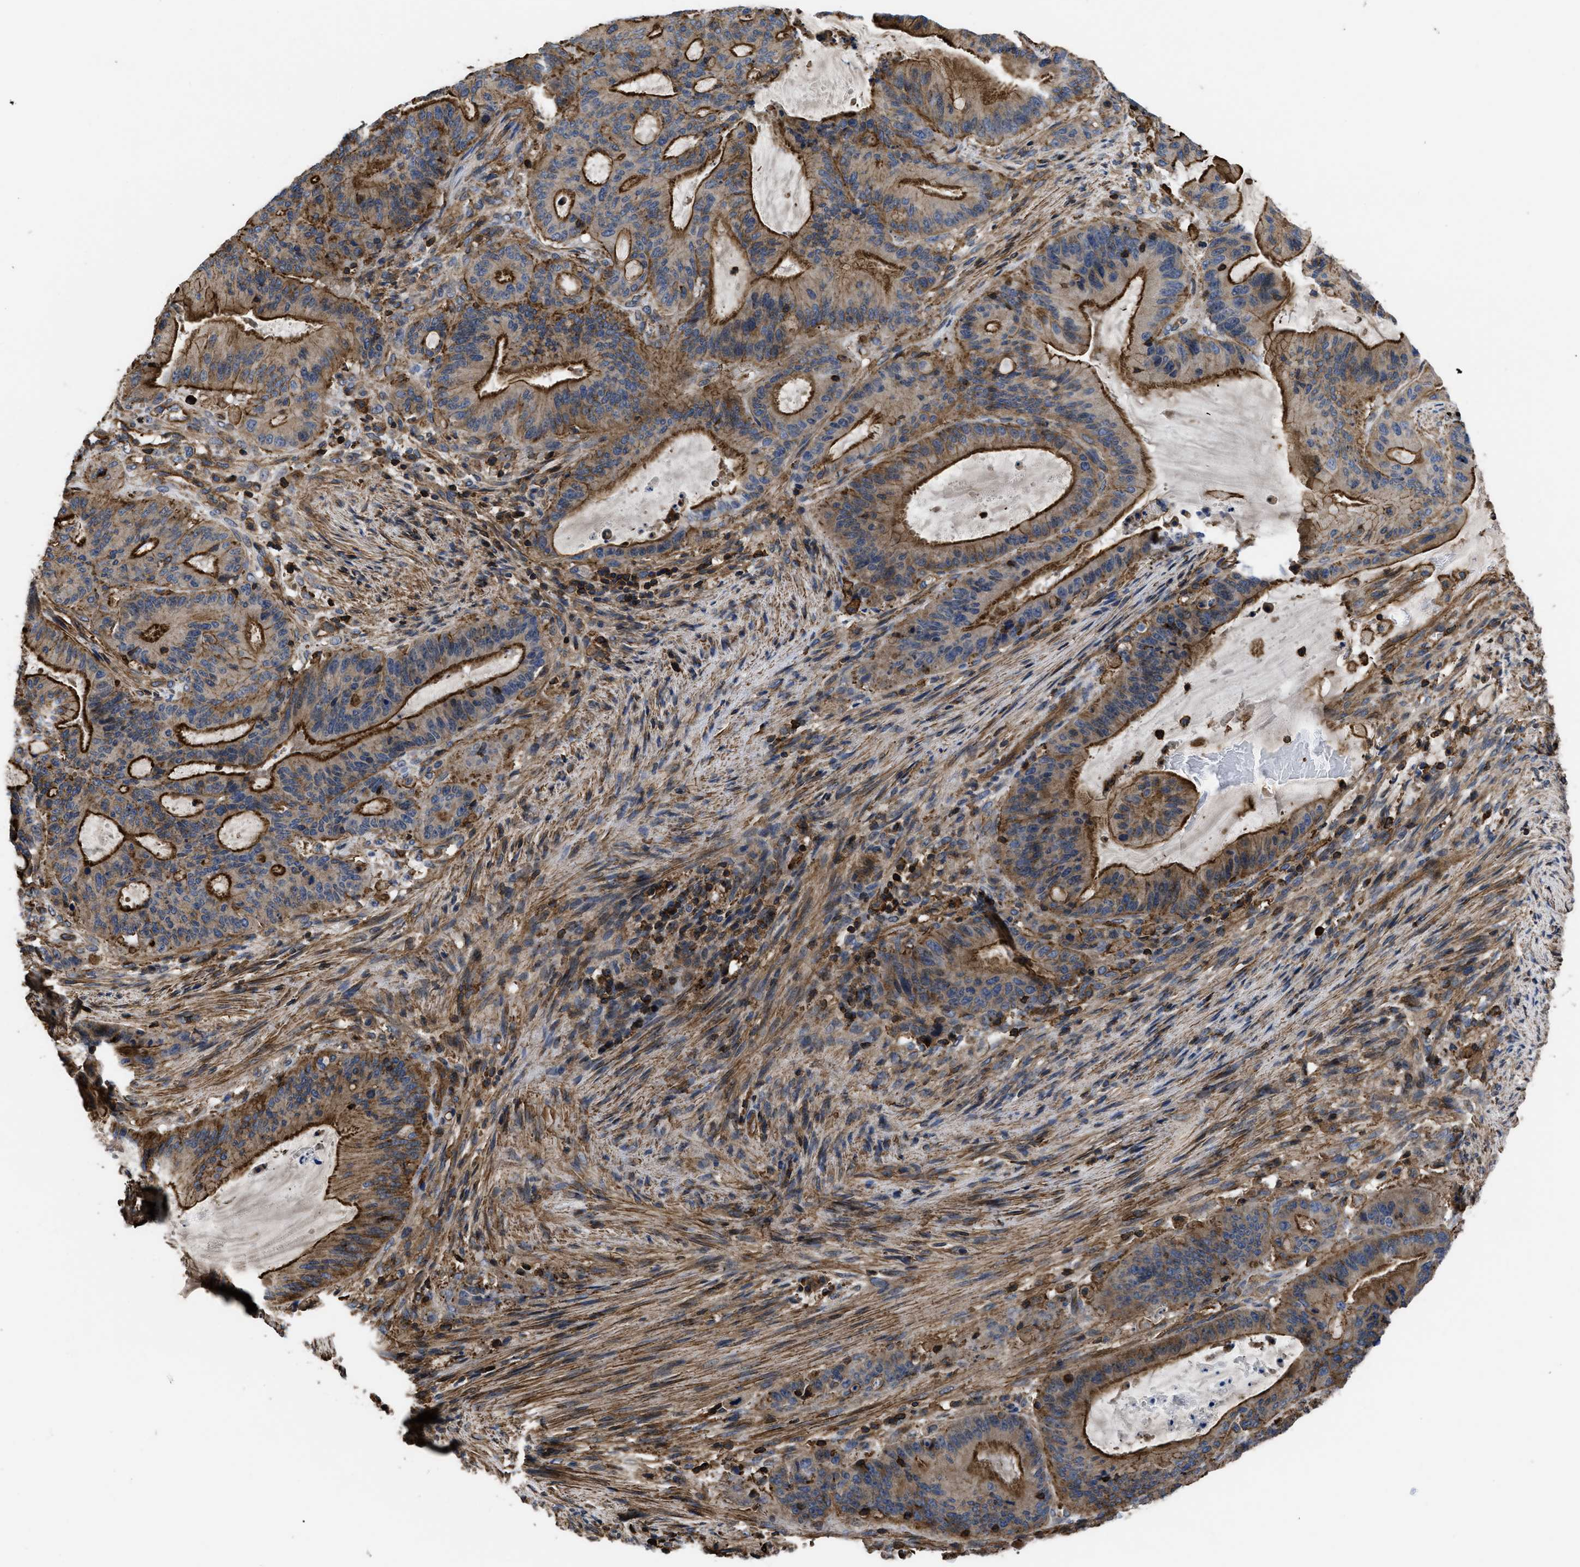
{"staining": {"intensity": "strong", "quantity": ">75%", "location": "cytoplasmic/membranous"}, "tissue": "liver cancer", "cell_type": "Tumor cells", "image_type": "cancer", "snomed": [{"axis": "morphology", "description": "Normal tissue, NOS"}, {"axis": "morphology", "description": "Cholangiocarcinoma"}, {"axis": "topography", "description": "Liver"}, {"axis": "topography", "description": "Peripheral nerve tissue"}], "caption": "About >75% of tumor cells in liver cholangiocarcinoma show strong cytoplasmic/membranous protein staining as visualized by brown immunohistochemical staining.", "gene": "SCUBE2", "patient": {"sex": "female", "age": 73}}